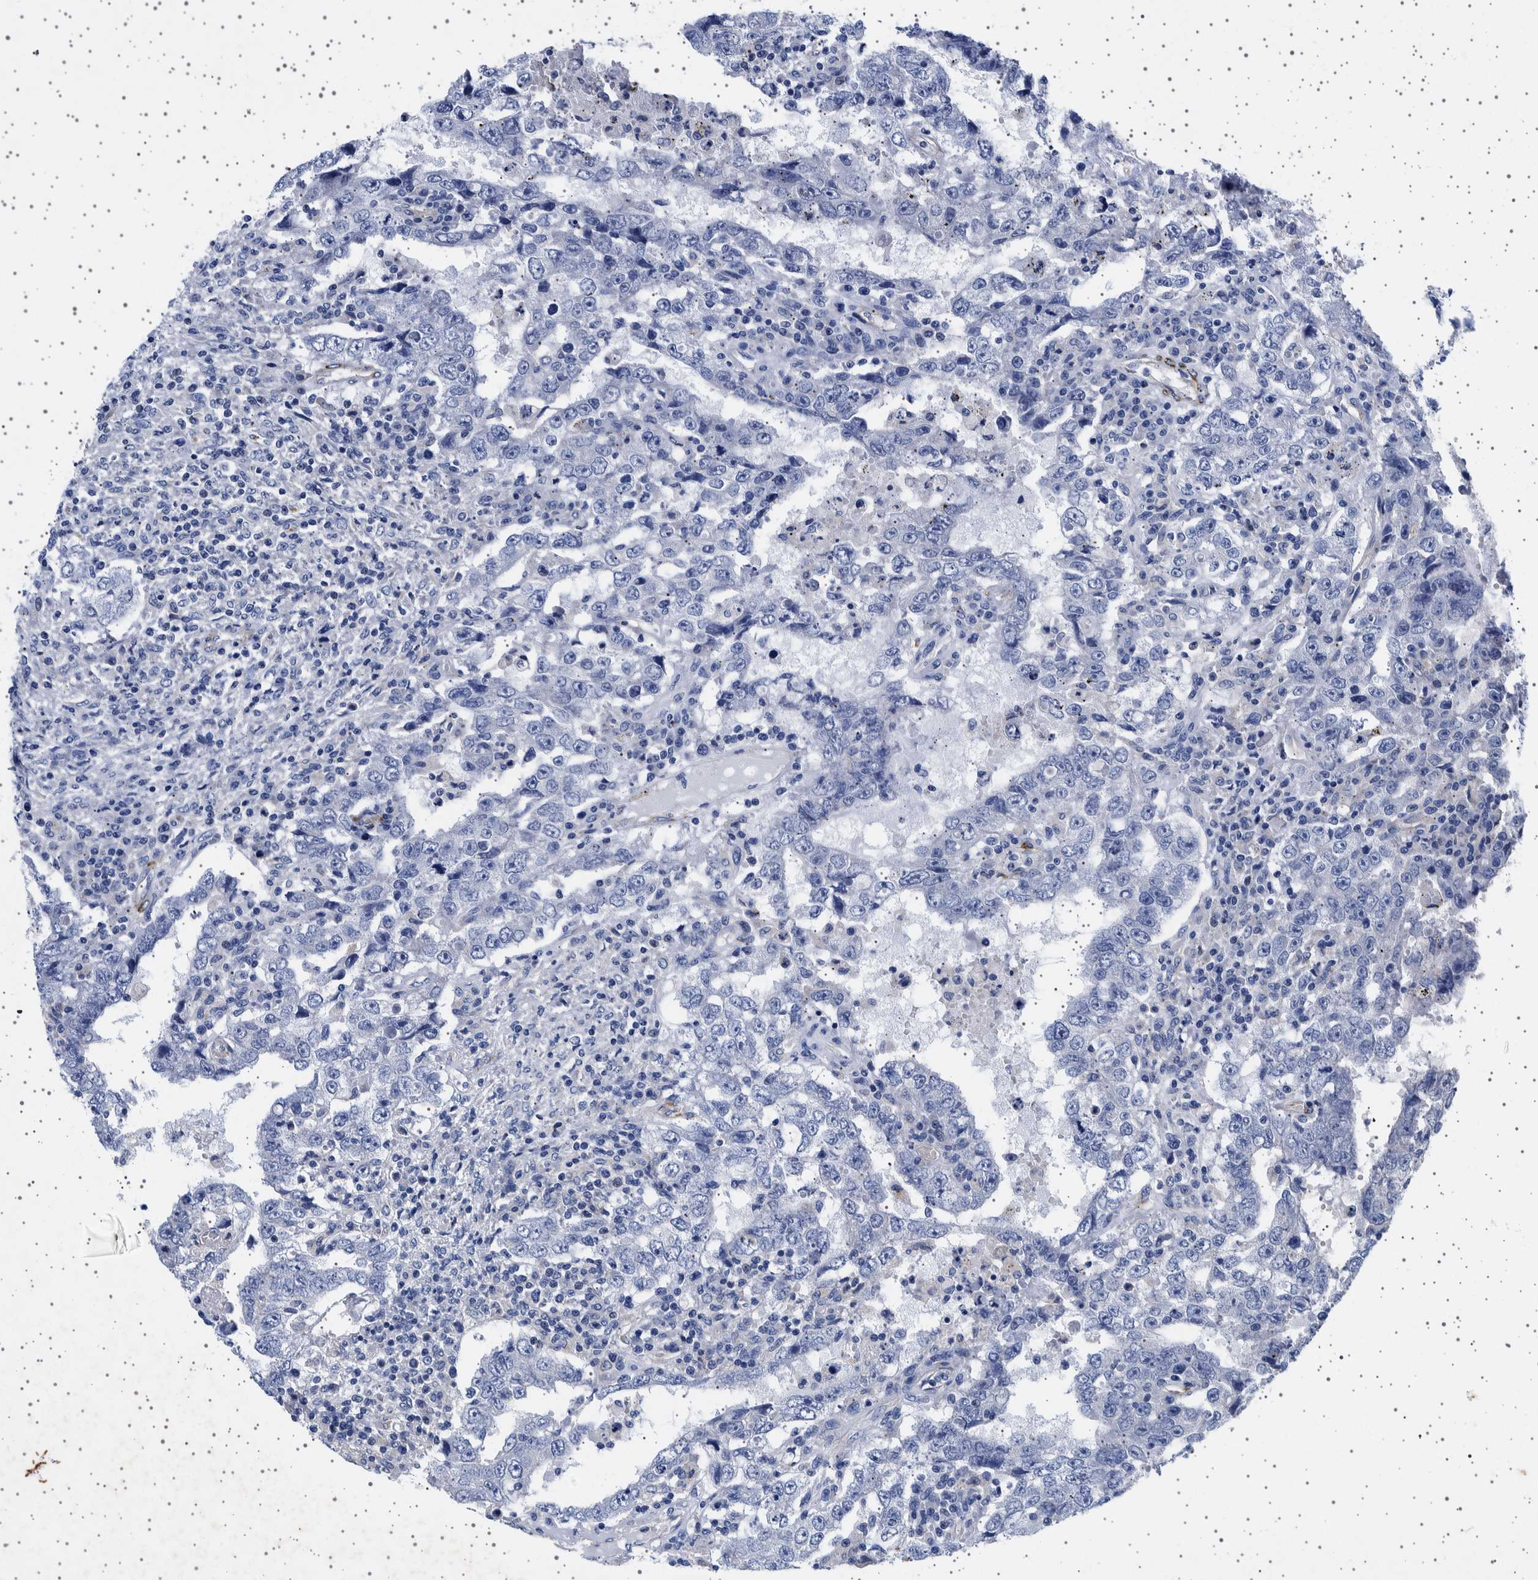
{"staining": {"intensity": "negative", "quantity": "none", "location": "none"}, "tissue": "testis cancer", "cell_type": "Tumor cells", "image_type": "cancer", "snomed": [{"axis": "morphology", "description": "Carcinoma, Embryonal, NOS"}, {"axis": "topography", "description": "Testis"}], "caption": "Immunohistochemistry (IHC) histopathology image of neoplastic tissue: testis embryonal carcinoma stained with DAB reveals no significant protein expression in tumor cells.", "gene": "SEPTIN4", "patient": {"sex": "male", "age": 26}}